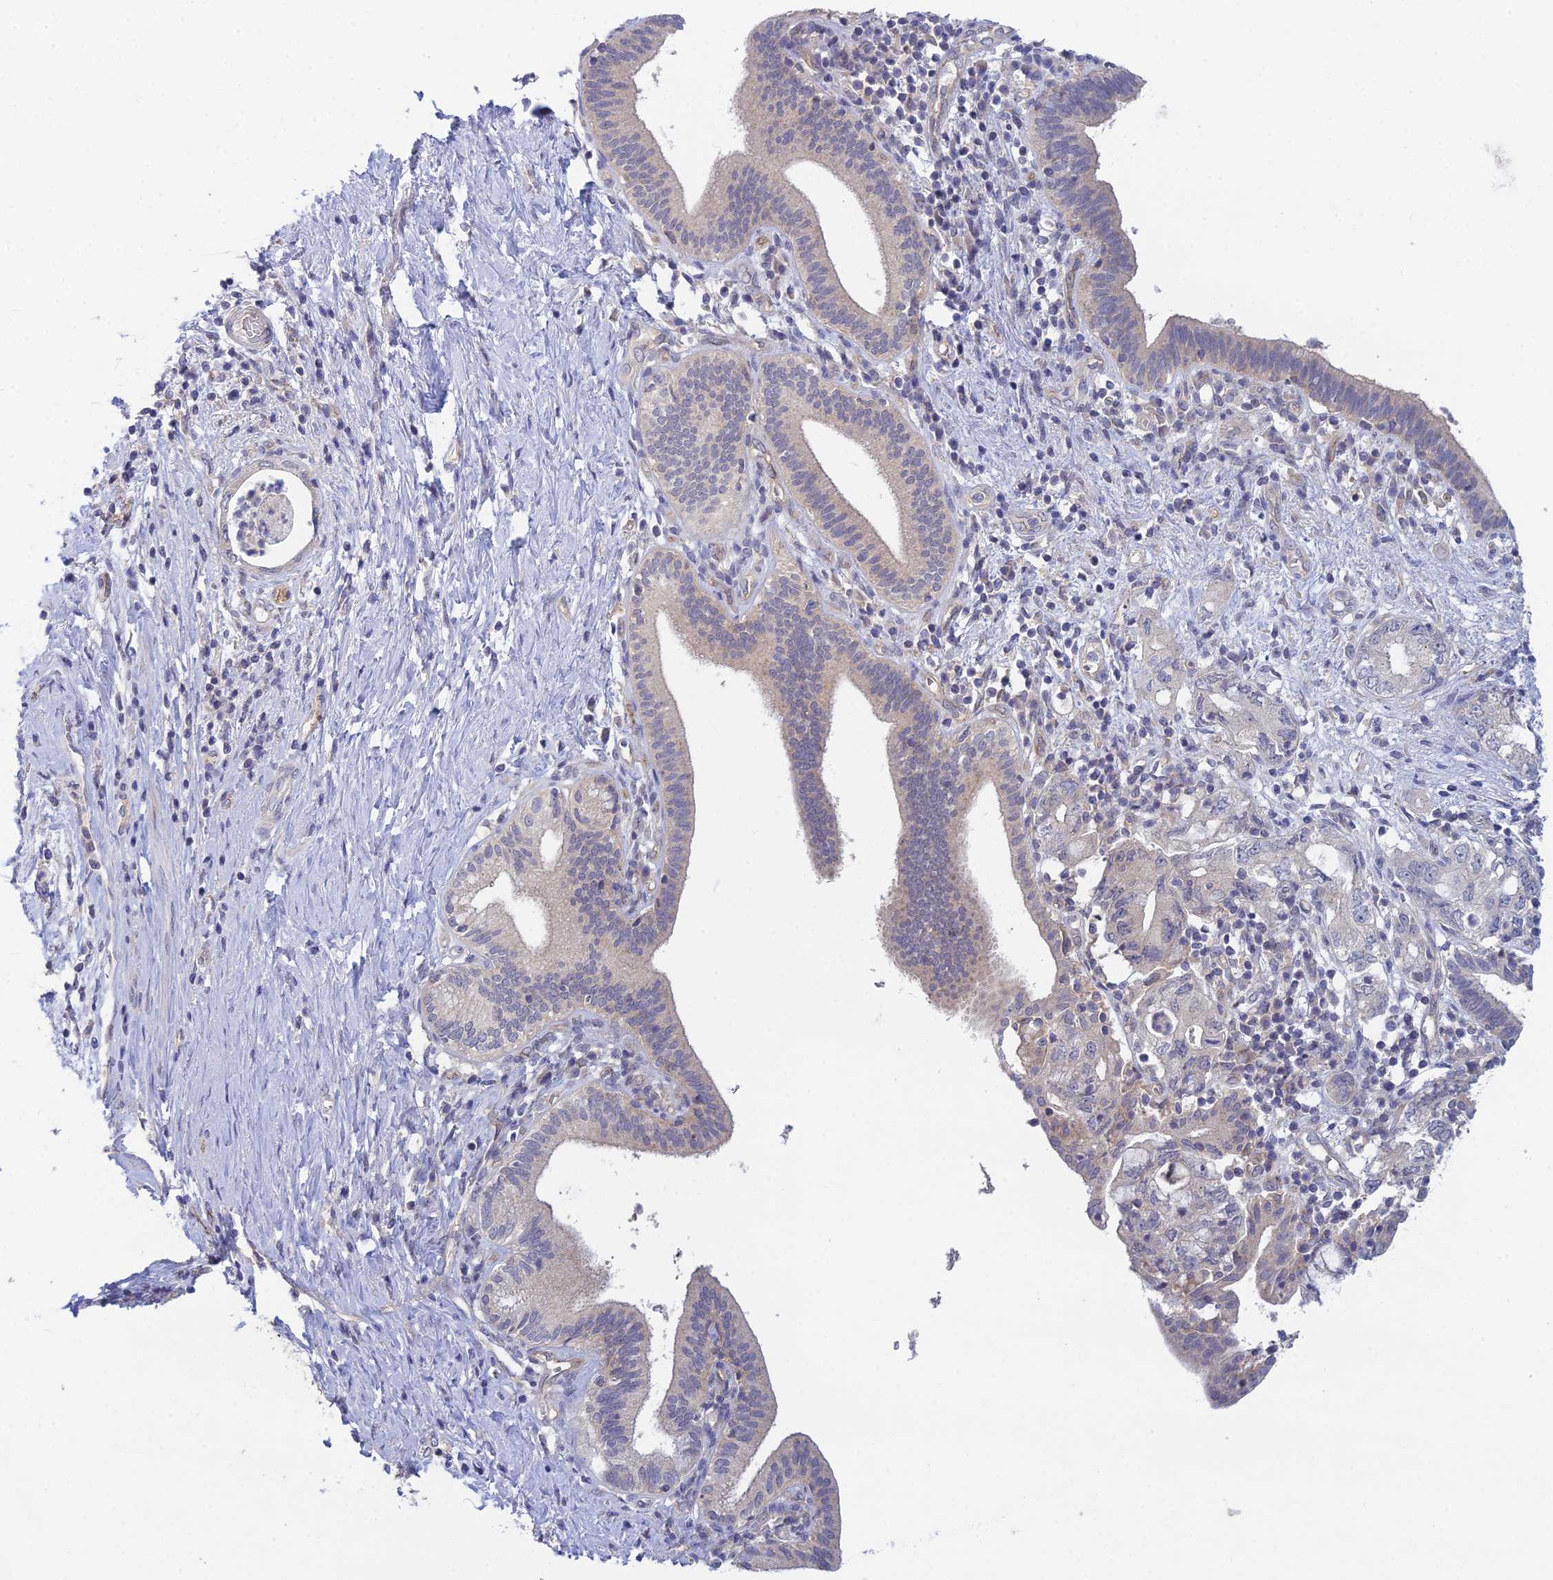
{"staining": {"intensity": "negative", "quantity": "none", "location": "none"}, "tissue": "pancreatic cancer", "cell_type": "Tumor cells", "image_type": "cancer", "snomed": [{"axis": "morphology", "description": "Adenocarcinoma, NOS"}, {"axis": "topography", "description": "Pancreas"}], "caption": "Immunohistochemistry (IHC) of pancreatic cancer shows no expression in tumor cells.", "gene": "METTL26", "patient": {"sex": "female", "age": 73}}